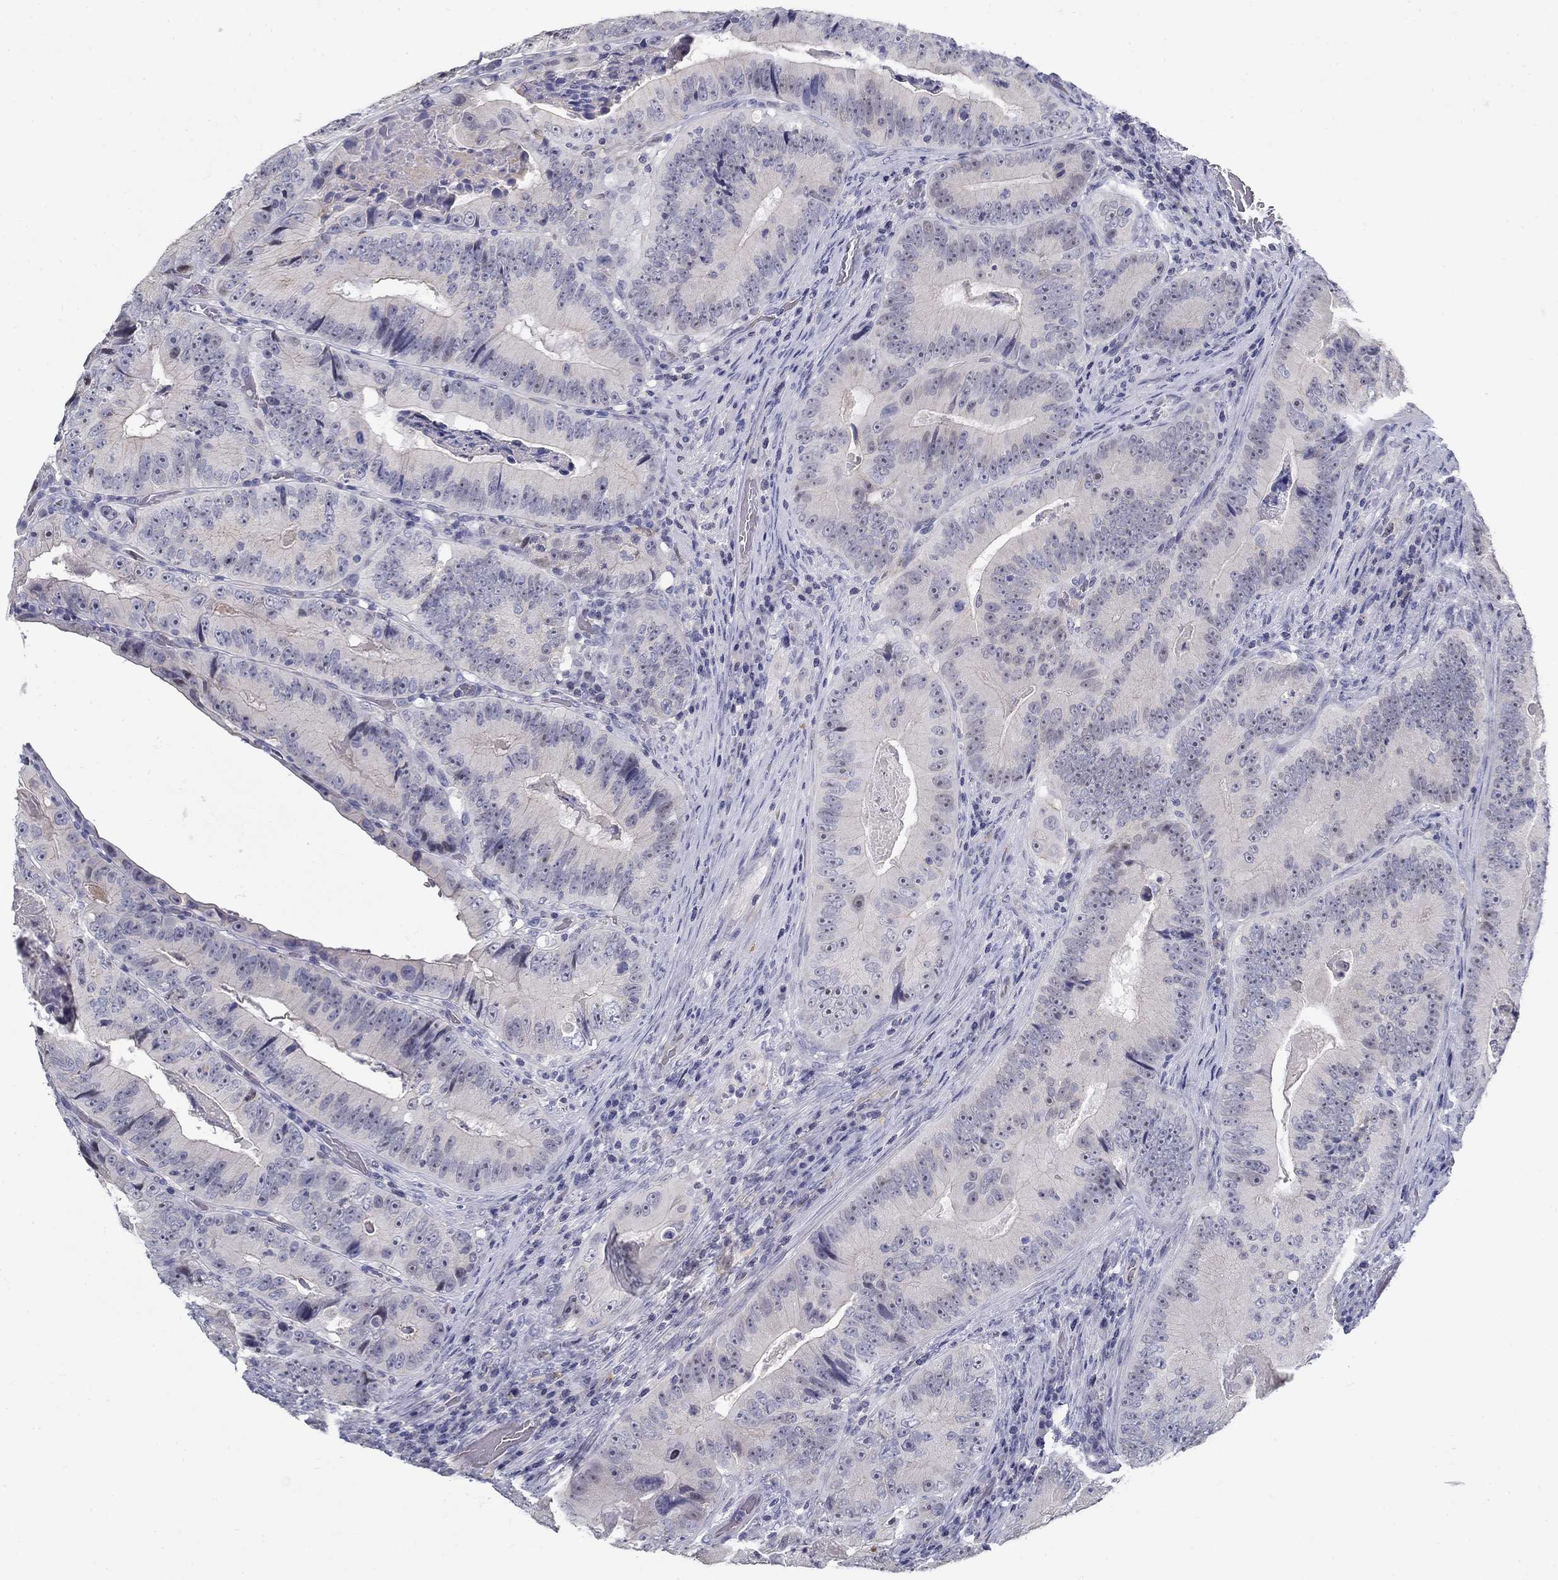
{"staining": {"intensity": "negative", "quantity": "none", "location": "none"}, "tissue": "colorectal cancer", "cell_type": "Tumor cells", "image_type": "cancer", "snomed": [{"axis": "morphology", "description": "Adenocarcinoma, NOS"}, {"axis": "topography", "description": "Colon"}], "caption": "Protein analysis of colorectal cancer (adenocarcinoma) shows no significant positivity in tumor cells.", "gene": "GUCA1A", "patient": {"sex": "female", "age": 86}}